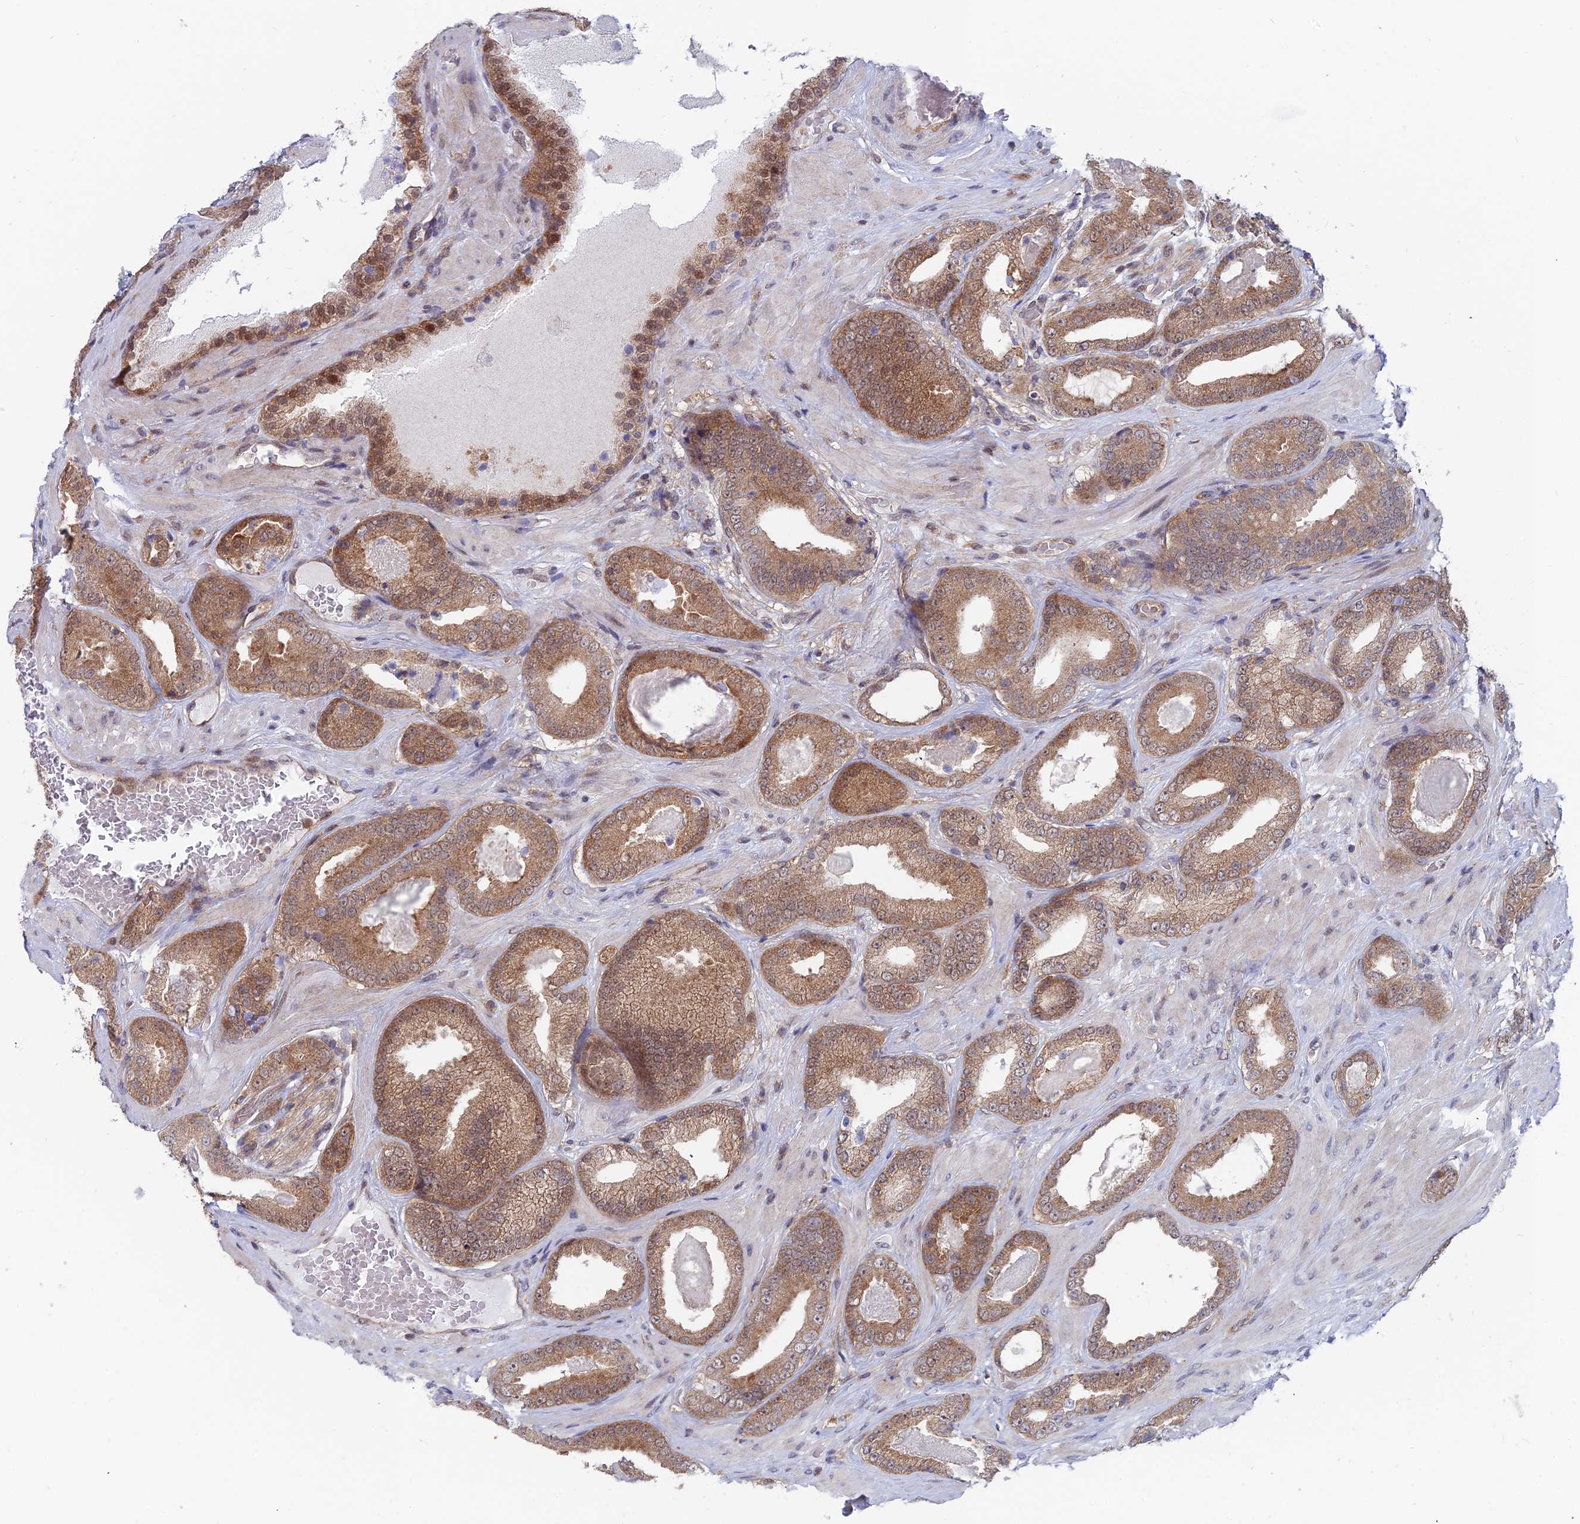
{"staining": {"intensity": "moderate", "quantity": ">75%", "location": "cytoplasmic/membranous"}, "tissue": "prostate cancer", "cell_type": "Tumor cells", "image_type": "cancer", "snomed": [{"axis": "morphology", "description": "Adenocarcinoma, Low grade"}, {"axis": "topography", "description": "Prostate"}], "caption": "Adenocarcinoma (low-grade) (prostate) tissue shows moderate cytoplasmic/membranous staining in about >75% of tumor cells, visualized by immunohistochemistry. (DAB IHC with brightfield microscopy, high magnification).", "gene": "IGBP1", "patient": {"sex": "male", "age": 57}}